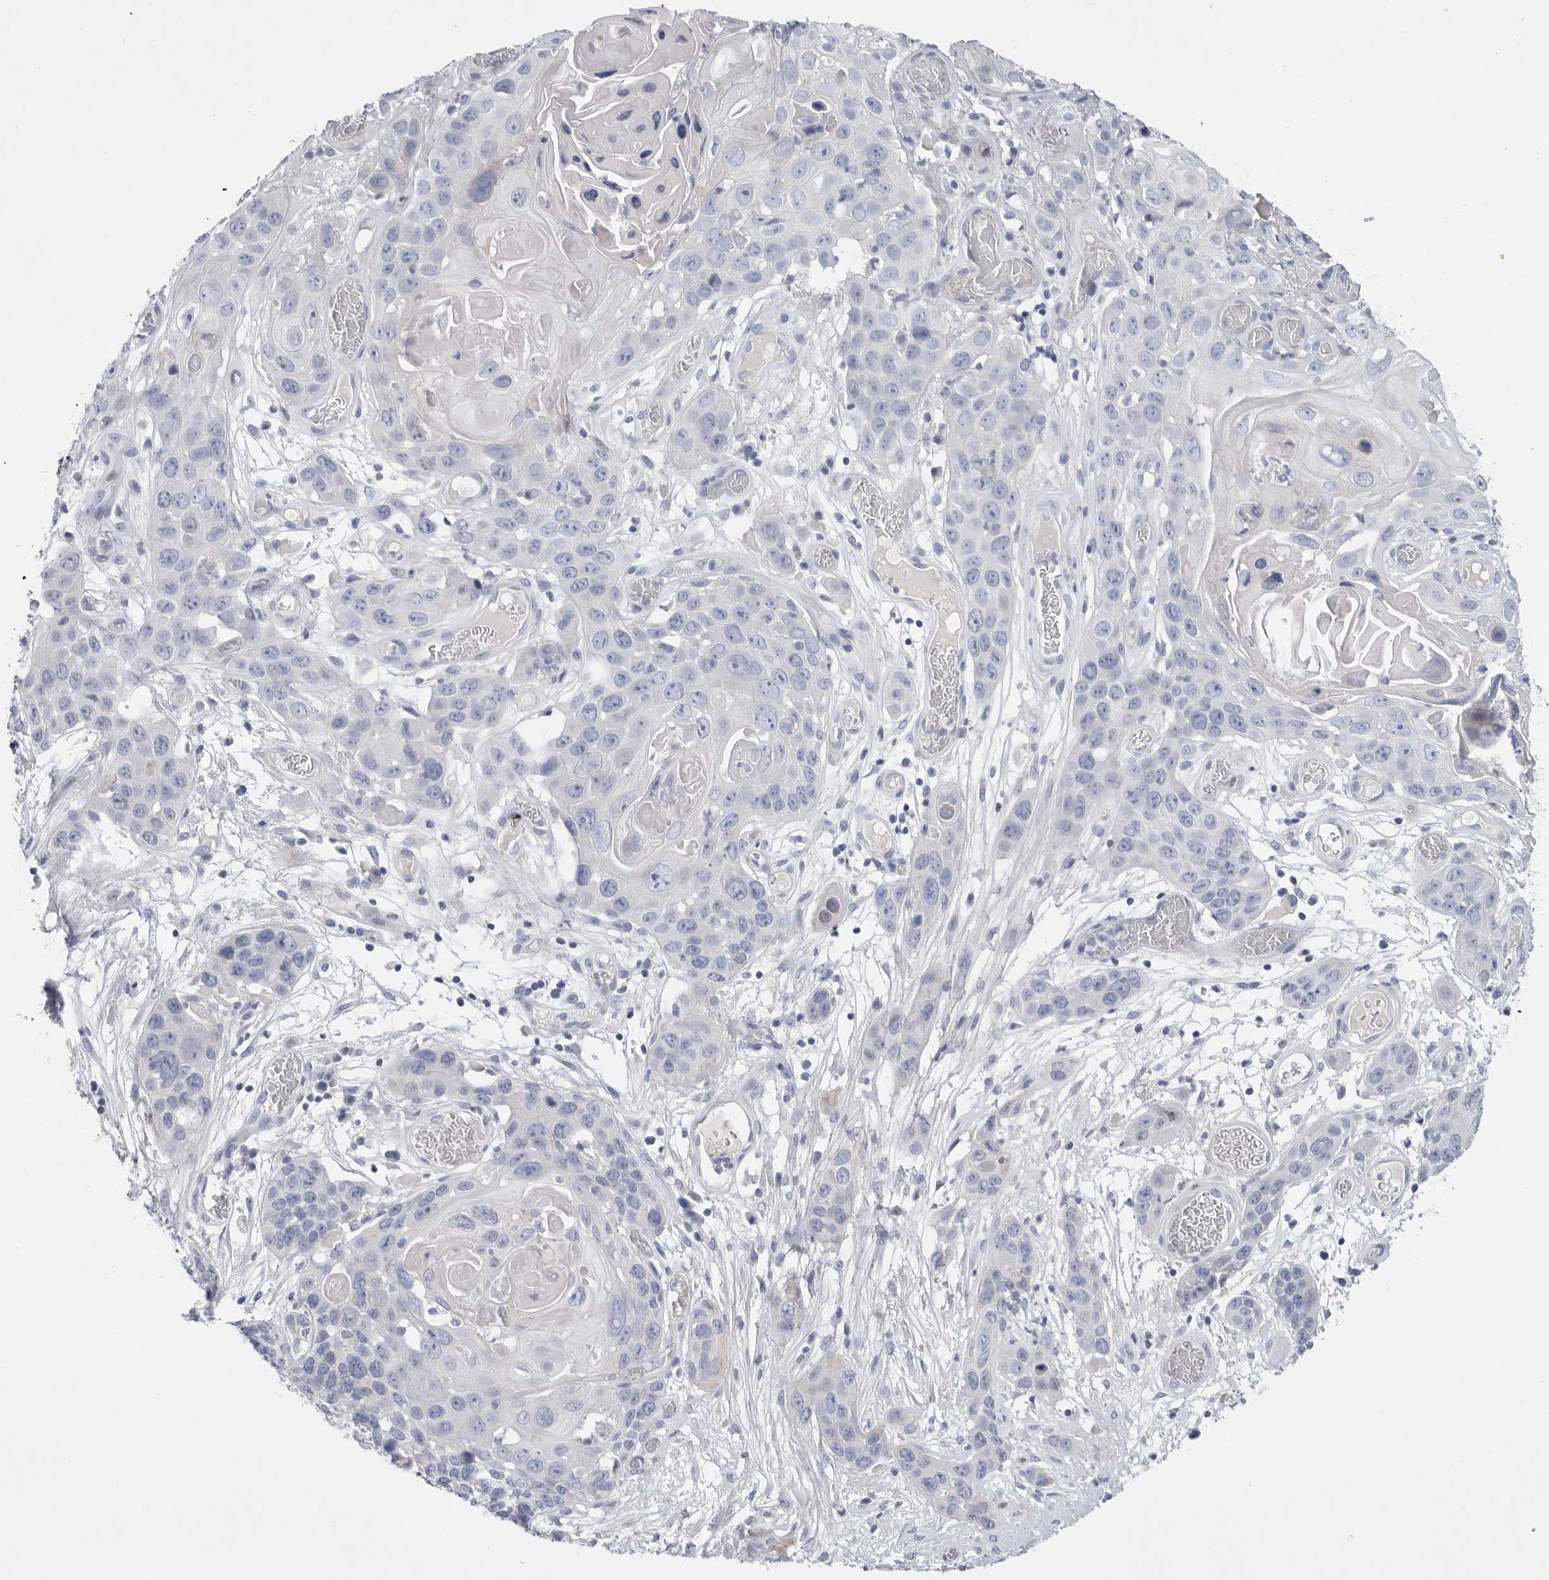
{"staining": {"intensity": "negative", "quantity": "none", "location": "none"}, "tissue": "skin cancer", "cell_type": "Tumor cells", "image_type": "cancer", "snomed": [{"axis": "morphology", "description": "Squamous cell carcinoma, NOS"}, {"axis": "topography", "description": "Skin"}], "caption": "Immunohistochemistry (IHC) image of squamous cell carcinoma (skin) stained for a protein (brown), which demonstrates no positivity in tumor cells.", "gene": "CAMK2B", "patient": {"sex": "male", "age": 55}}